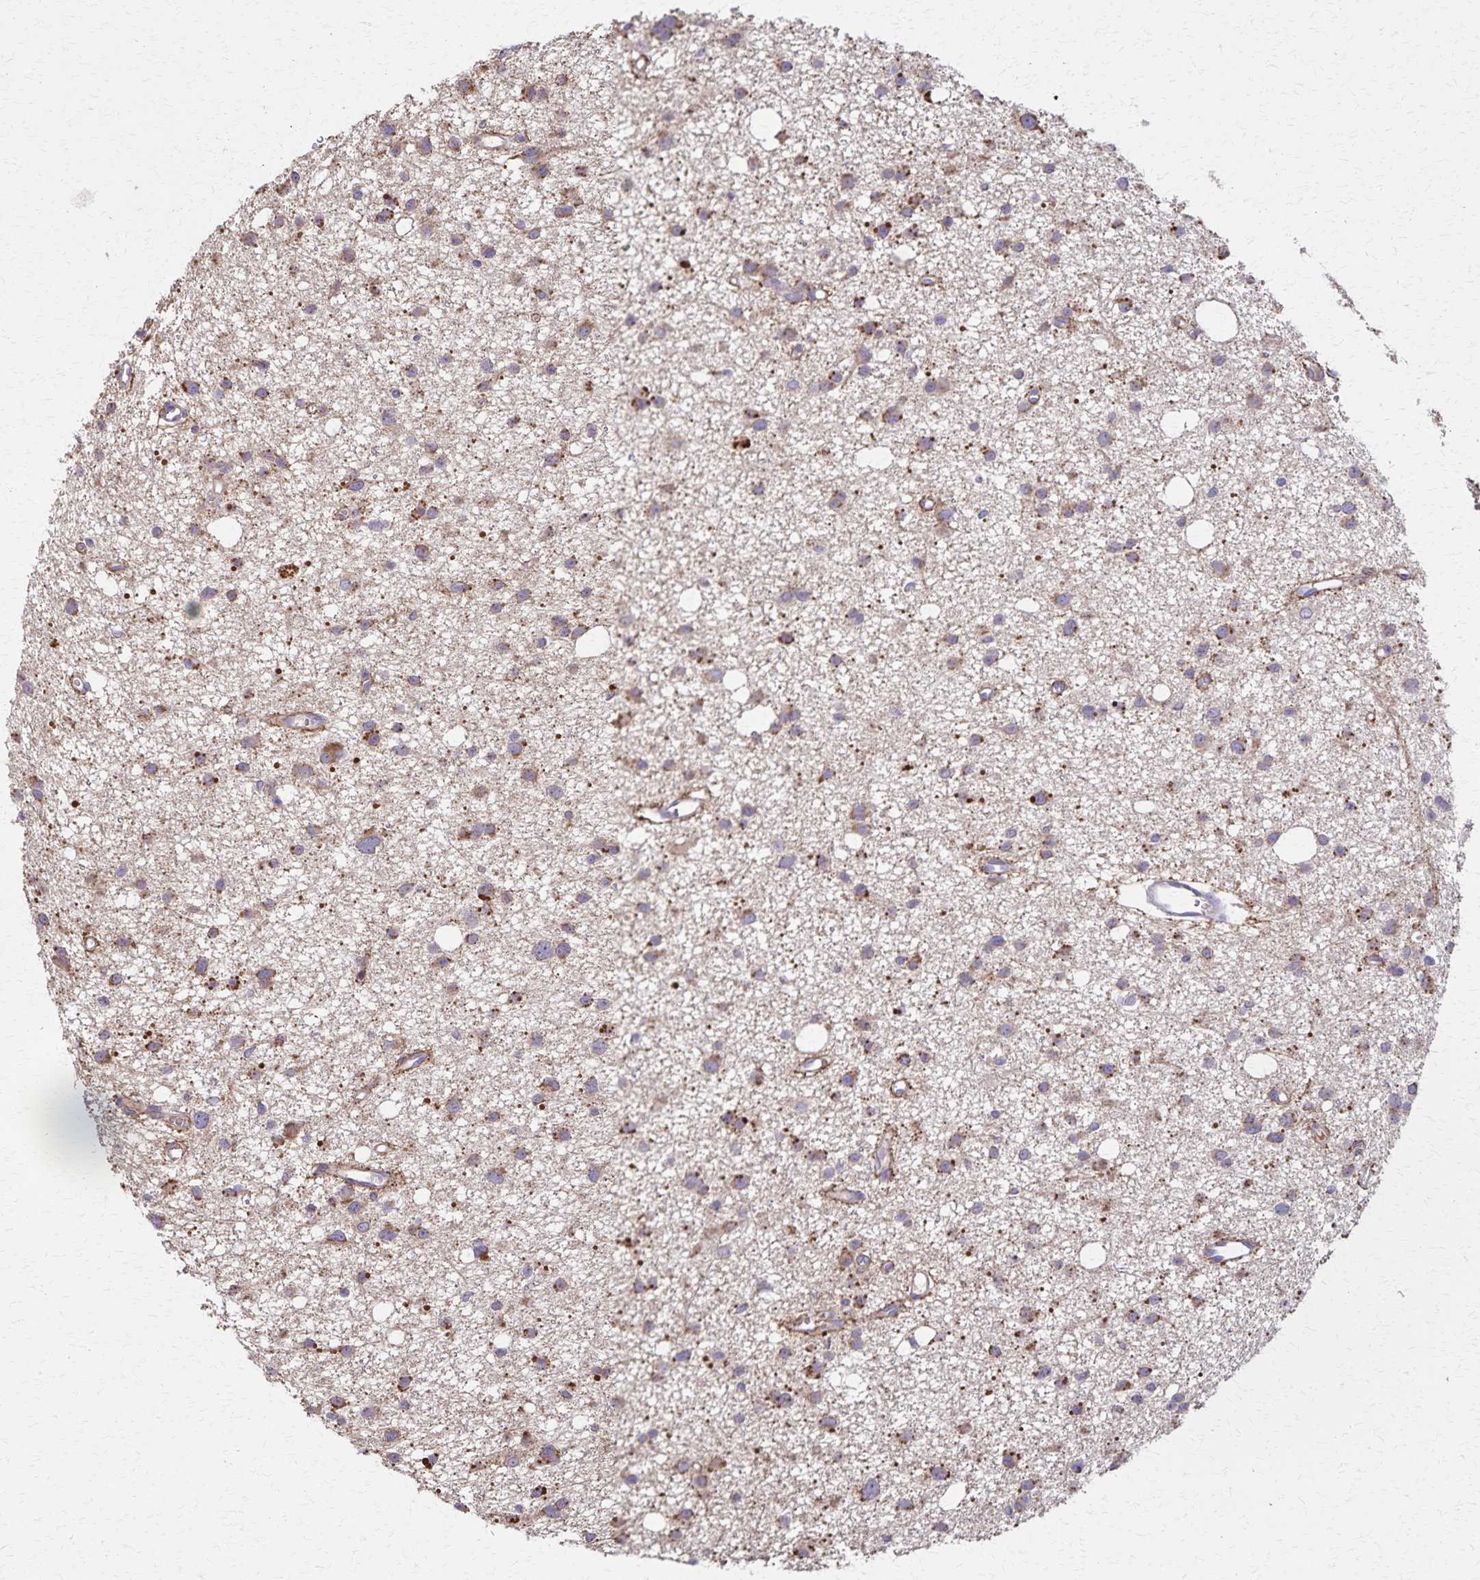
{"staining": {"intensity": "moderate", "quantity": ">75%", "location": "cytoplasmic/membranous"}, "tissue": "glioma", "cell_type": "Tumor cells", "image_type": "cancer", "snomed": [{"axis": "morphology", "description": "Glioma, malignant, High grade"}, {"axis": "topography", "description": "Brain"}], "caption": "This is a micrograph of IHC staining of glioma, which shows moderate positivity in the cytoplasmic/membranous of tumor cells.", "gene": "RNF10", "patient": {"sex": "male", "age": 23}}